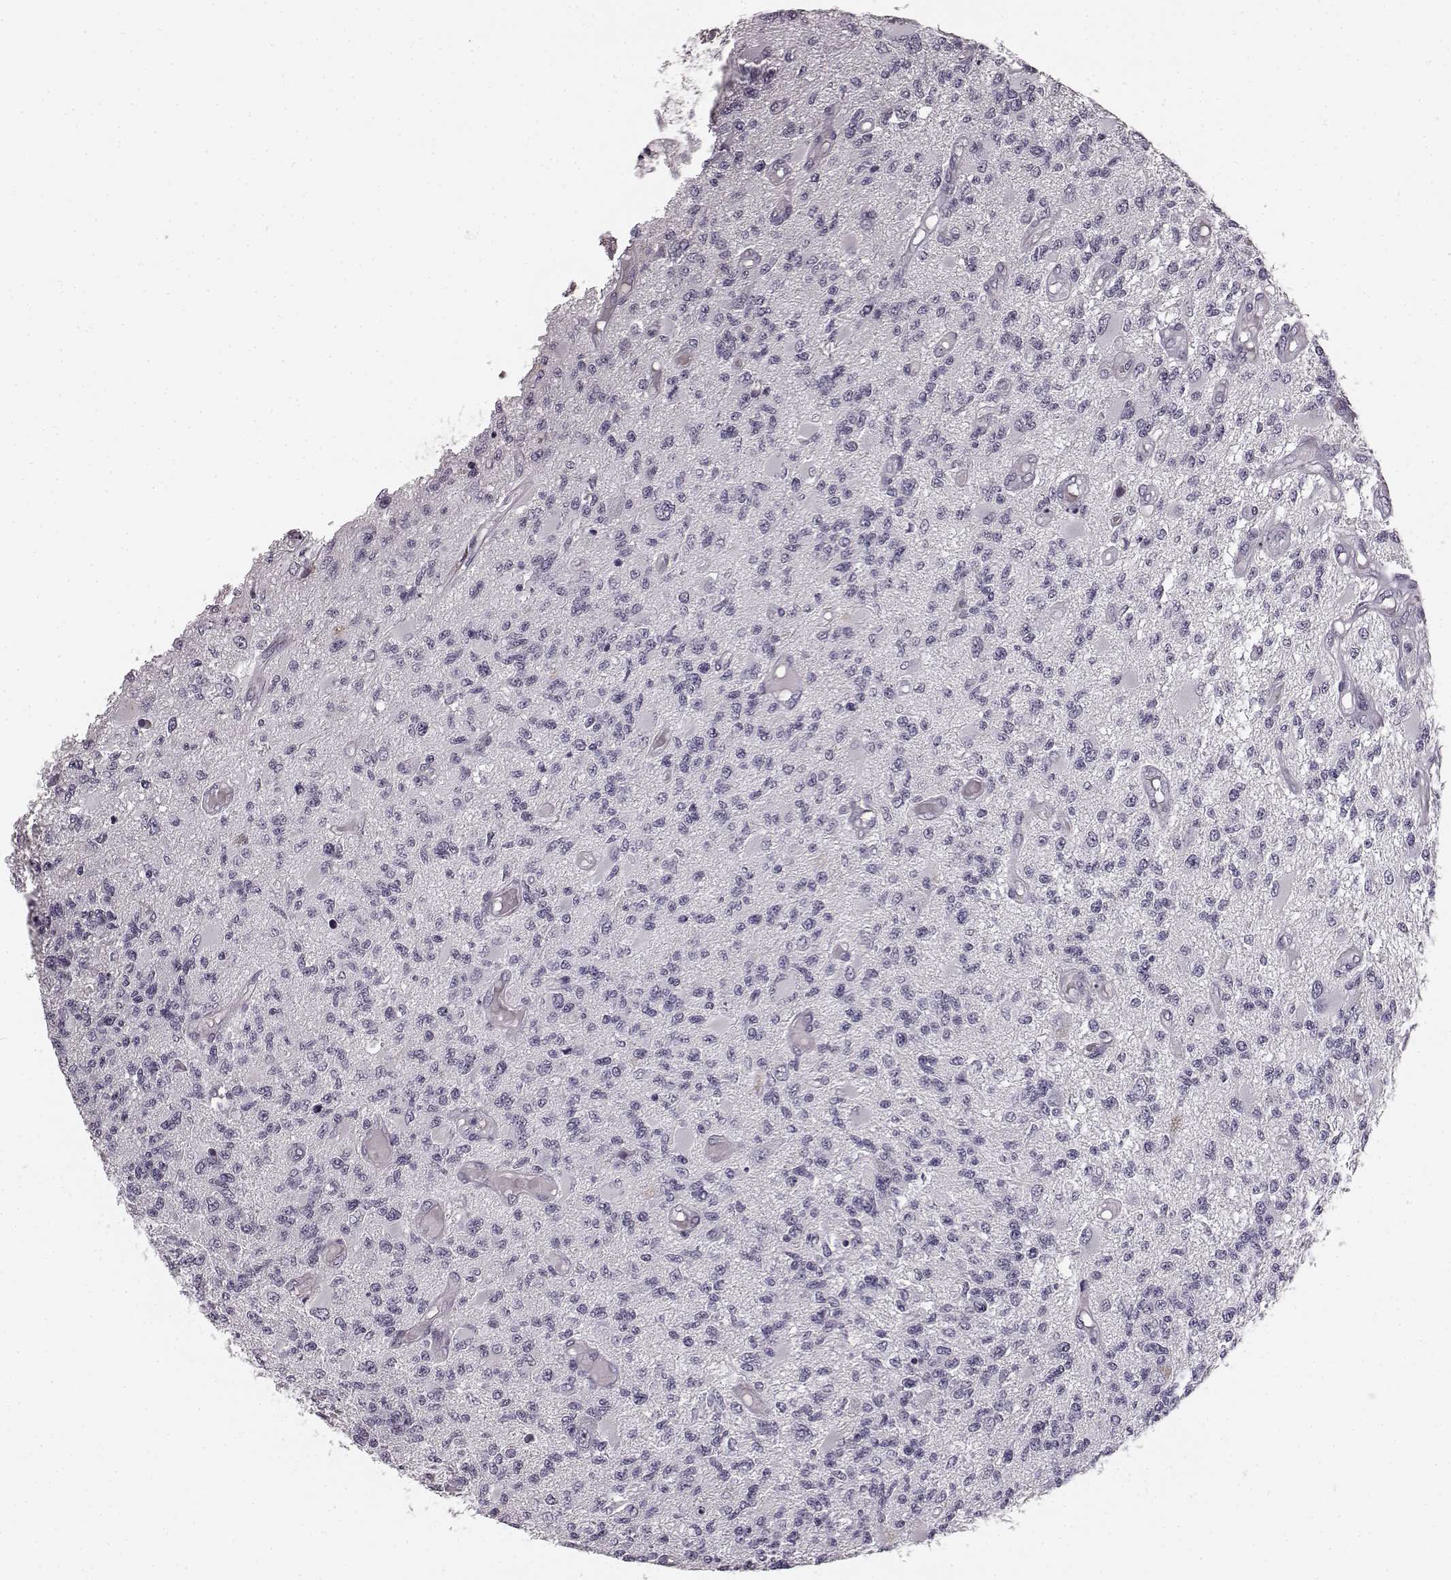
{"staining": {"intensity": "negative", "quantity": "none", "location": "none"}, "tissue": "glioma", "cell_type": "Tumor cells", "image_type": "cancer", "snomed": [{"axis": "morphology", "description": "Glioma, malignant, High grade"}, {"axis": "topography", "description": "Brain"}], "caption": "Immunohistochemical staining of human glioma displays no significant staining in tumor cells. (Brightfield microscopy of DAB (3,3'-diaminobenzidine) immunohistochemistry (IHC) at high magnification).", "gene": "TMPRSS15", "patient": {"sex": "female", "age": 63}}